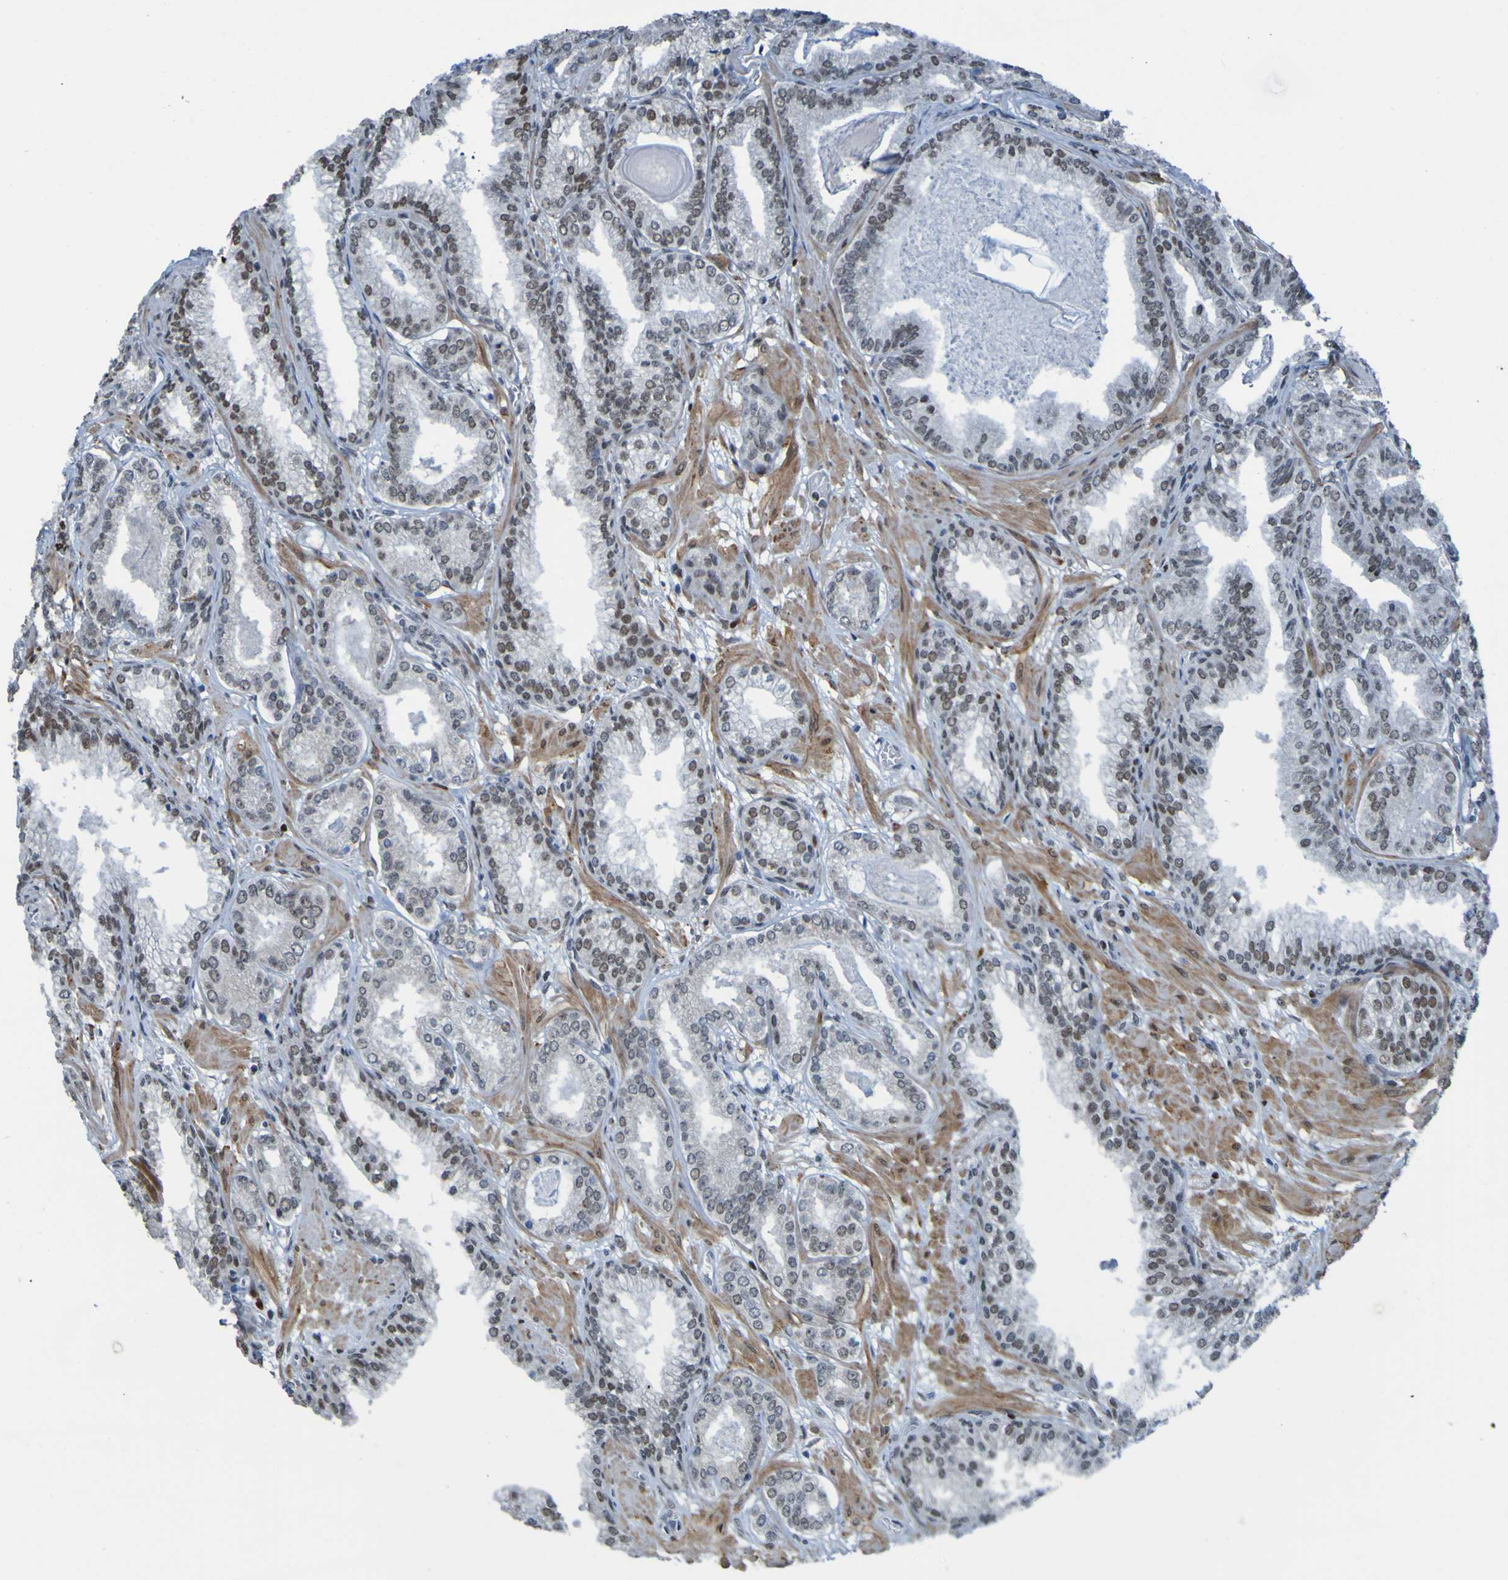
{"staining": {"intensity": "weak", "quantity": ">75%", "location": "nuclear"}, "tissue": "prostate cancer", "cell_type": "Tumor cells", "image_type": "cancer", "snomed": [{"axis": "morphology", "description": "Adenocarcinoma, Low grade"}, {"axis": "topography", "description": "Prostate"}], "caption": "Tumor cells show low levels of weak nuclear staining in approximately >75% of cells in adenocarcinoma (low-grade) (prostate).", "gene": "PHF2", "patient": {"sex": "male", "age": 59}}